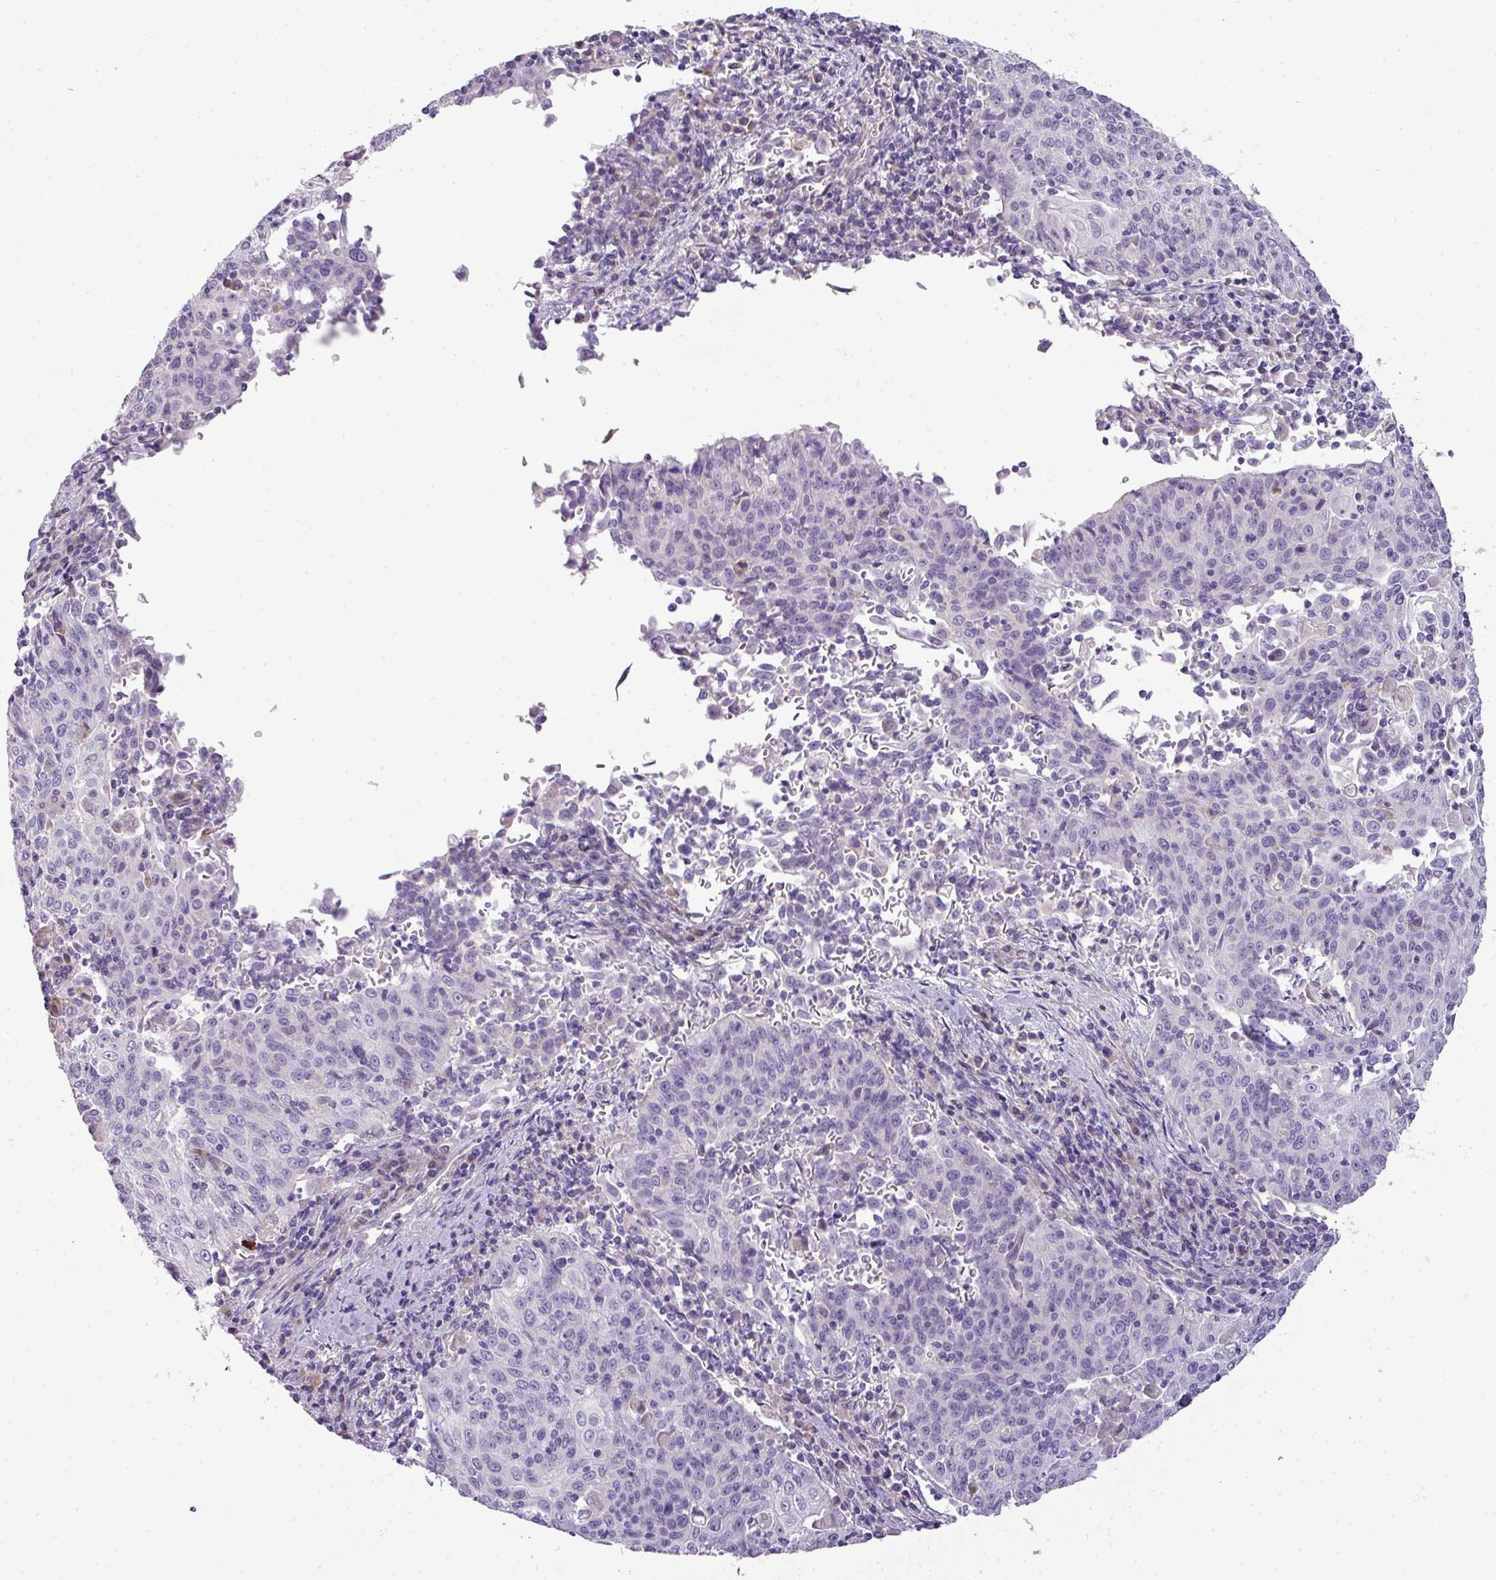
{"staining": {"intensity": "negative", "quantity": "none", "location": "none"}, "tissue": "cervical cancer", "cell_type": "Tumor cells", "image_type": "cancer", "snomed": [{"axis": "morphology", "description": "Squamous cell carcinoma, NOS"}, {"axis": "topography", "description": "Cervix"}], "caption": "The image demonstrates no staining of tumor cells in squamous cell carcinoma (cervical). (Stains: DAB (3,3'-diaminobenzidine) immunohistochemistry (IHC) with hematoxylin counter stain, Microscopy: brightfield microscopy at high magnification).", "gene": "PIK3R5", "patient": {"sex": "female", "age": 48}}